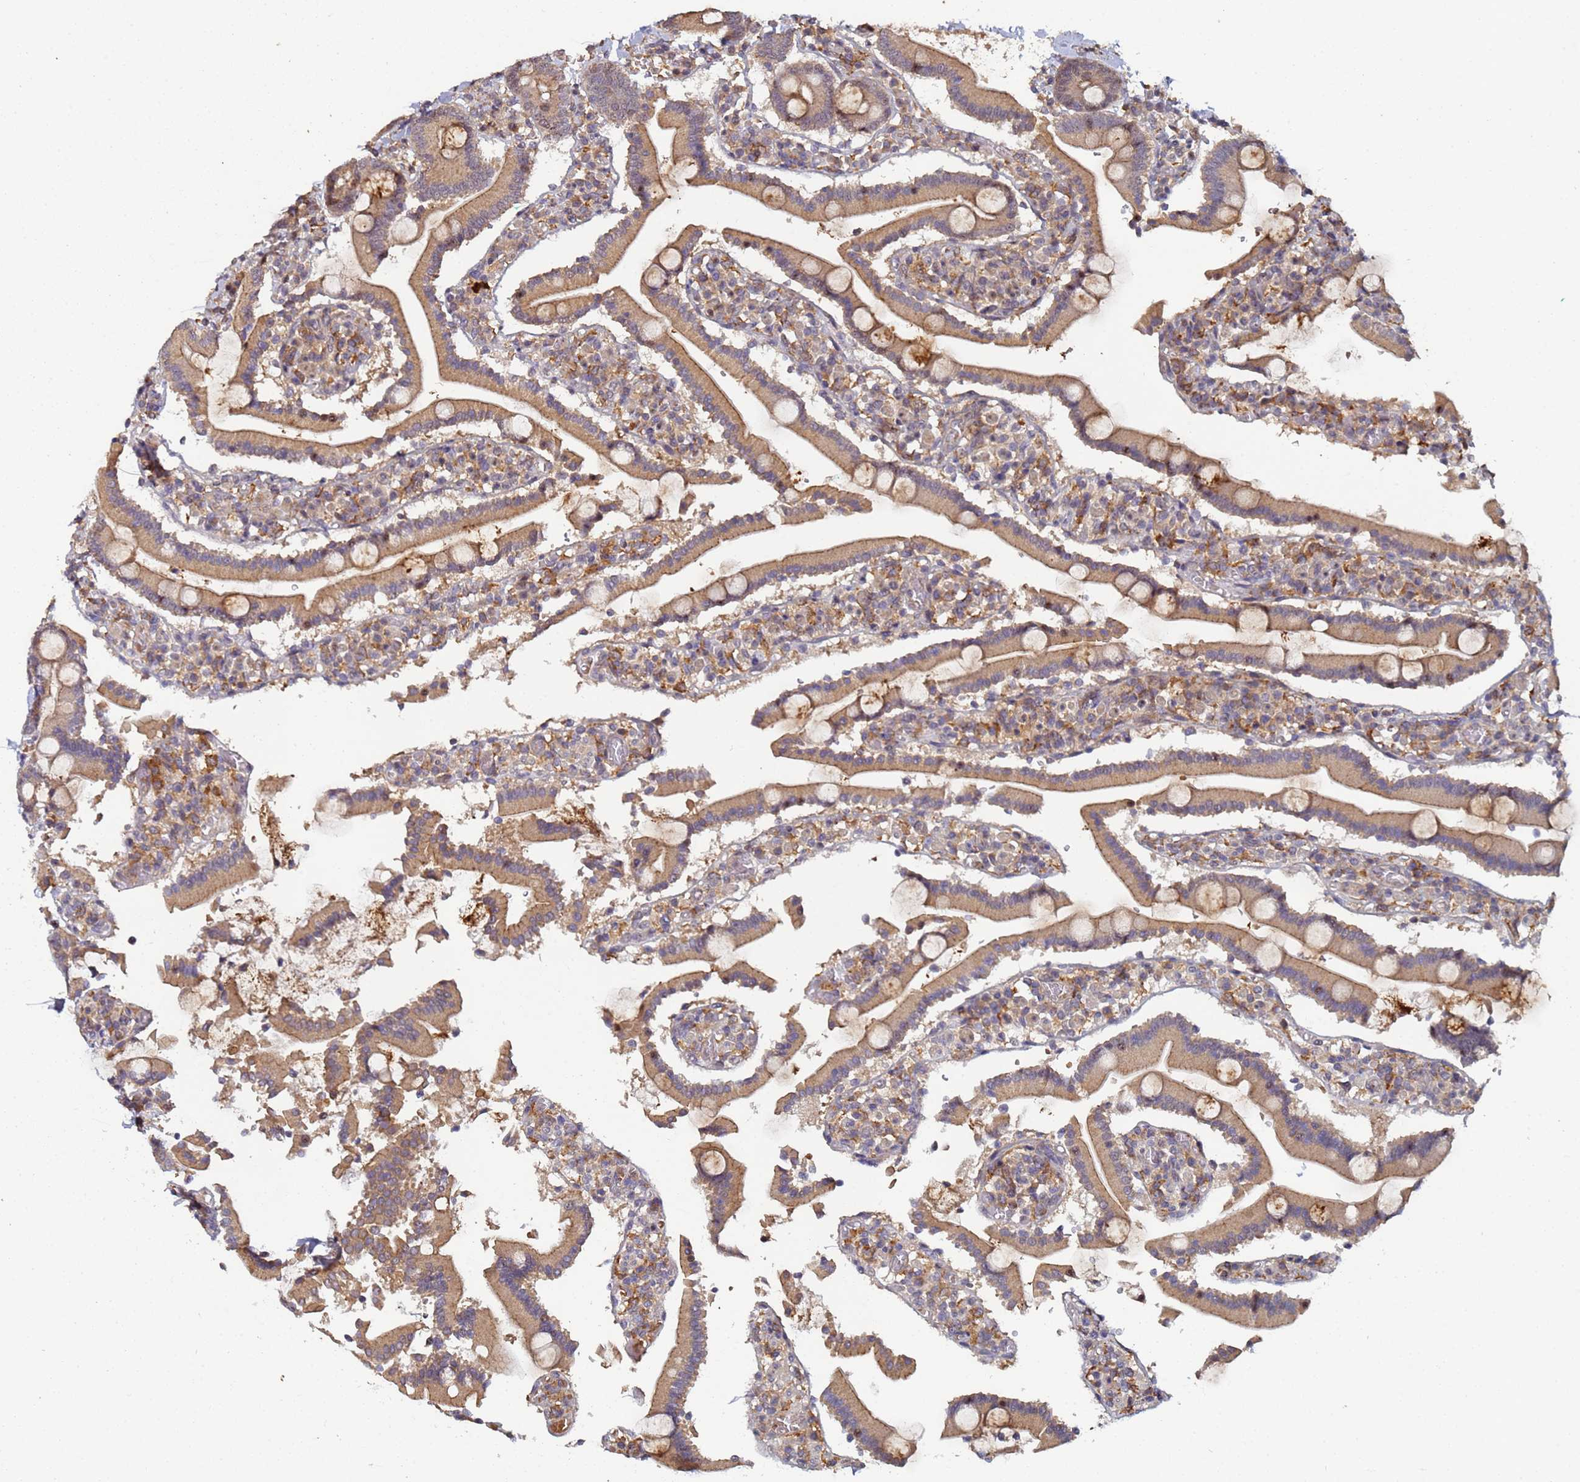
{"staining": {"intensity": "moderate", "quantity": ">75%", "location": "cytoplasmic/membranous"}, "tissue": "duodenum", "cell_type": "Glandular cells", "image_type": "normal", "snomed": [{"axis": "morphology", "description": "Normal tissue, NOS"}, {"axis": "topography", "description": "Duodenum"}], "caption": "Duodenum stained with DAB IHC reveals medium levels of moderate cytoplasmic/membranous positivity in approximately >75% of glandular cells.", "gene": "OSER1", "patient": {"sex": "male", "age": 55}}